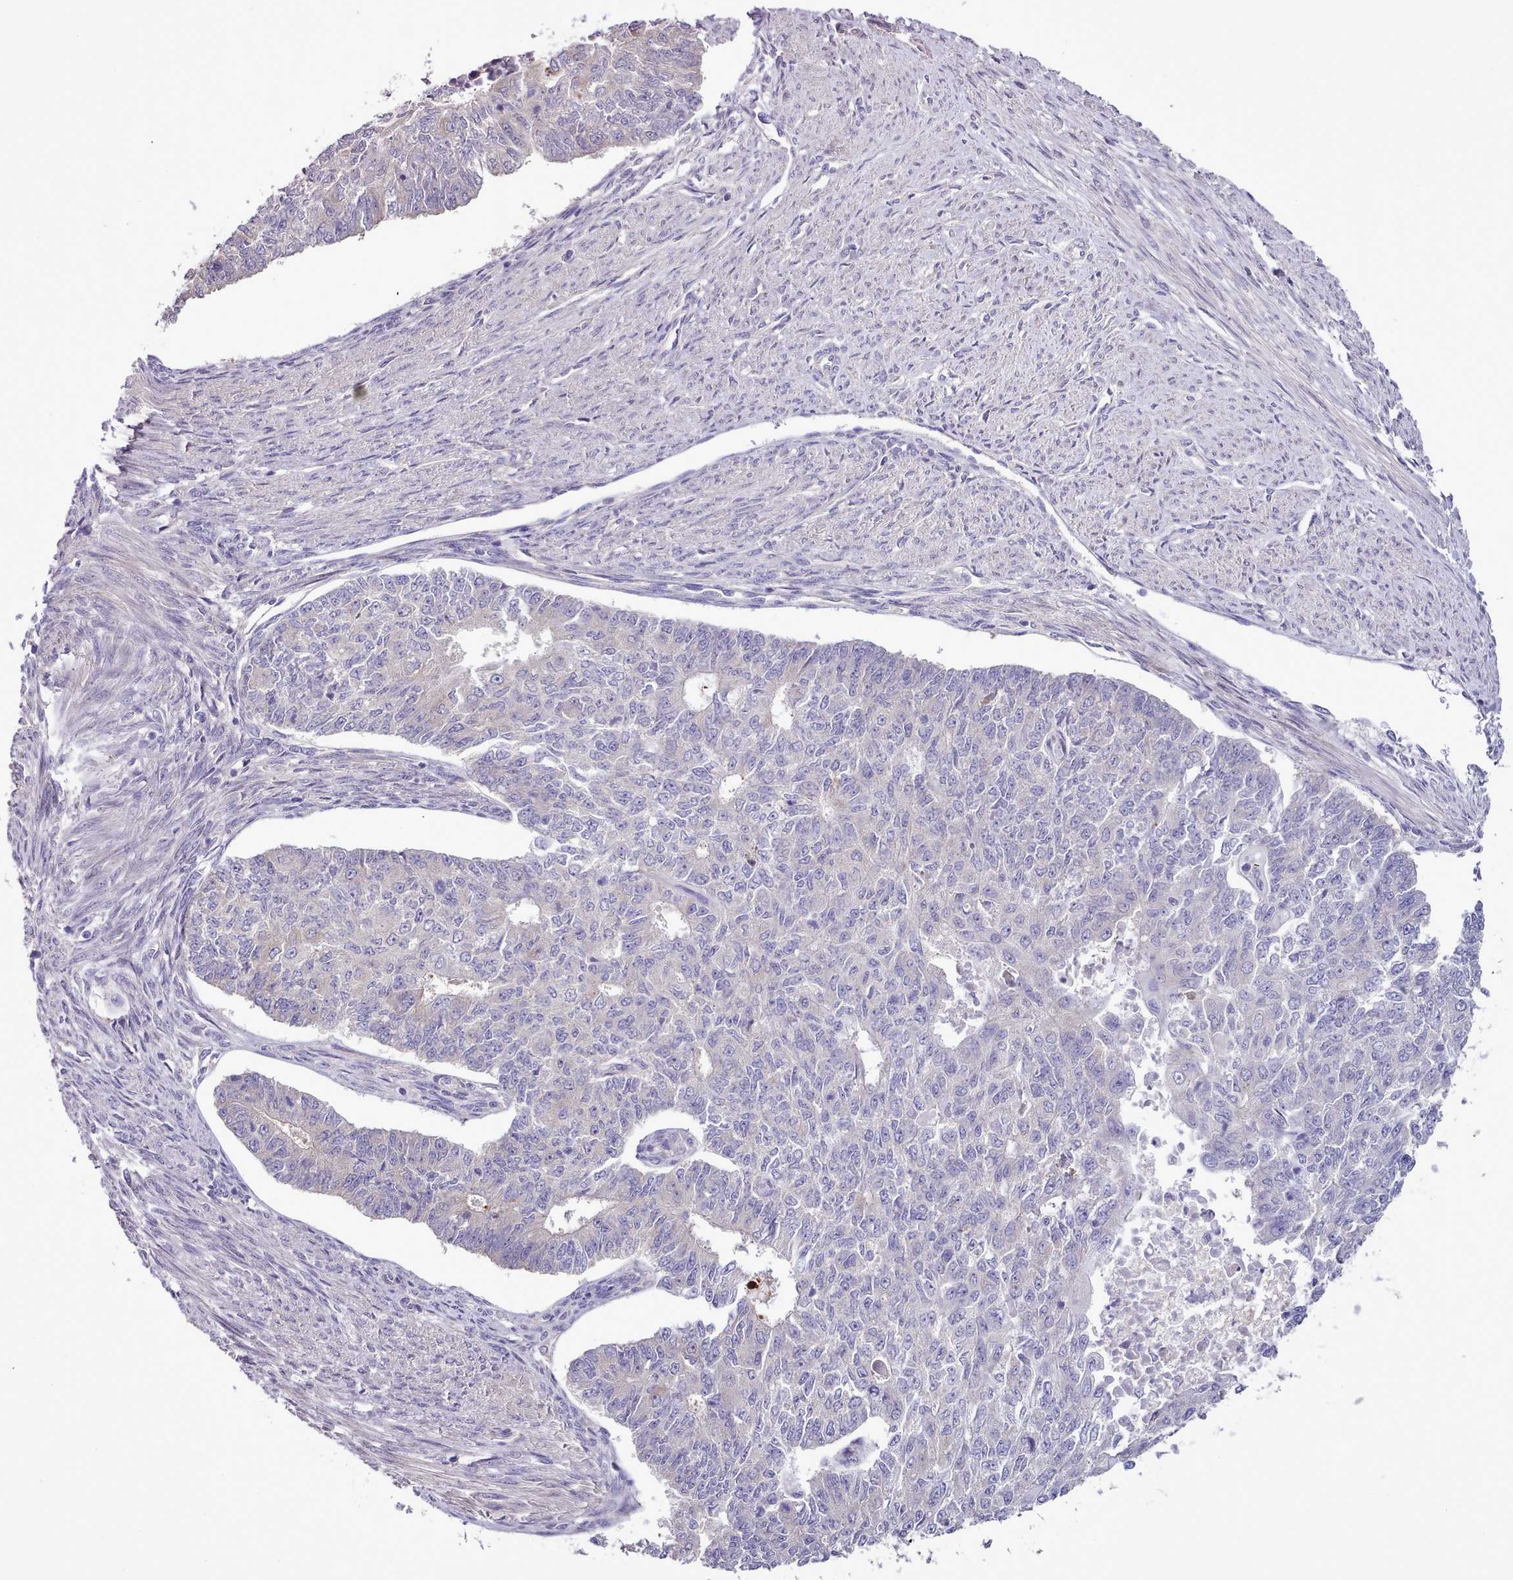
{"staining": {"intensity": "negative", "quantity": "none", "location": "none"}, "tissue": "endometrial cancer", "cell_type": "Tumor cells", "image_type": "cancer", "snomed": [{"axis": "morphology", "description": "Adenocarcinoma, NOS"}, {"axis": "topography", "description": "Endometrium"}], "caption": "An image of endometrial cancer (adenocarcinoma) stained for a protein reveals no brown staining in tumor cells. The staining is performed using DAB brown chromogen with nuclei counter-stained in using hematoxylin.", "gene": "SETX", "patient": {"sex": "female", "age": 32}}